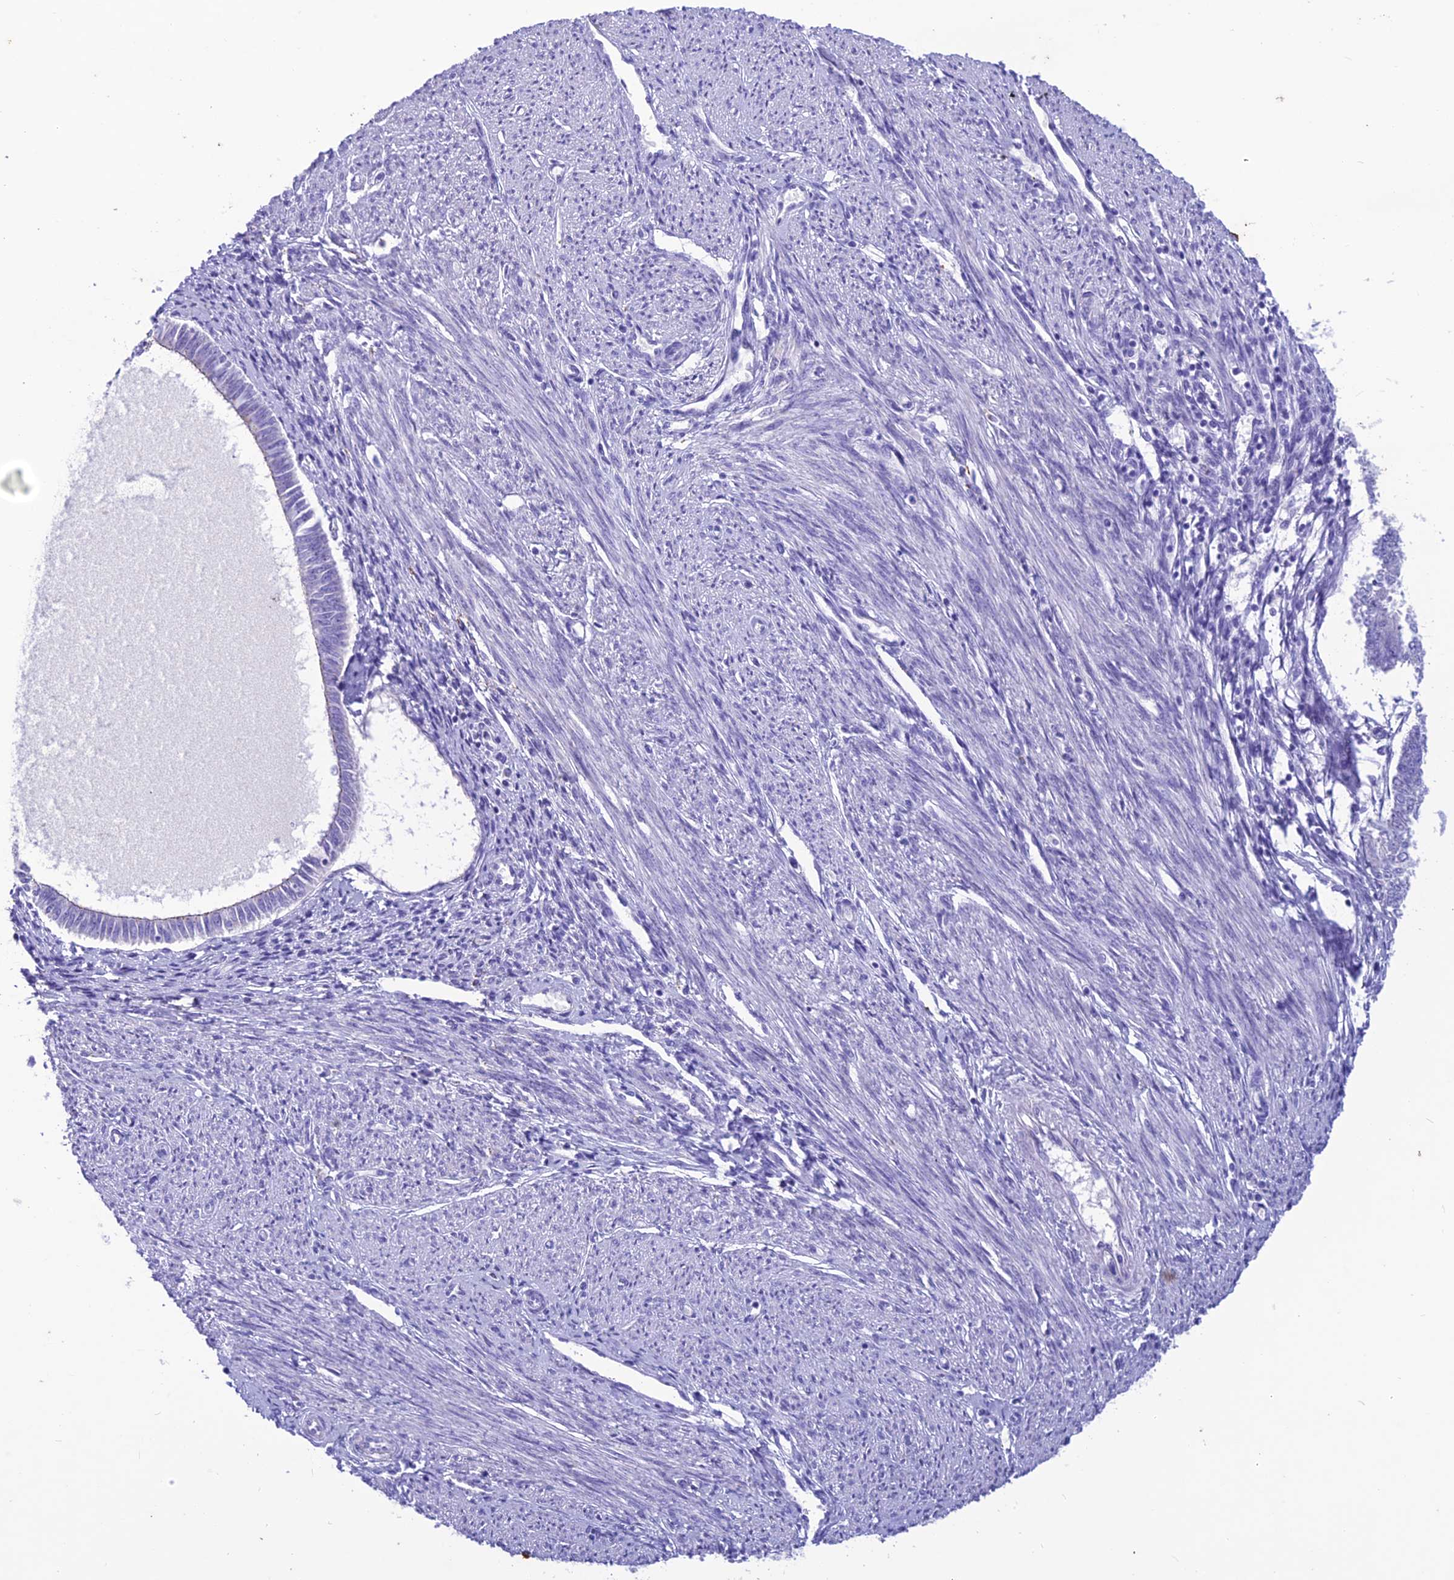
{"staining": {"intensity": "negative", "quantity": "none", "location": "none"}, "tissue": "endometrial cancer", "cell_type": "Tumor cells", "image_type": "cancer", "snomed": [{"axis": "morphology", "description": "Adenocarcinoma, NOS"}, {"axis": "topography", "description": "Endometrium"}], "caption": "This is a micrograph of immunohistochemistry staining of adenocarcinoma (endometrial), which shows no expression in tumor cells. The staining was performed using DAB (3,3'-diaminobenzidine) to visualize the protein expression in brown, while the nuclei were stained in blue with hematoxylin (Magnification: 20x).", "gene": "IFT172", "patient": {"sex": "female", "age": 58}}